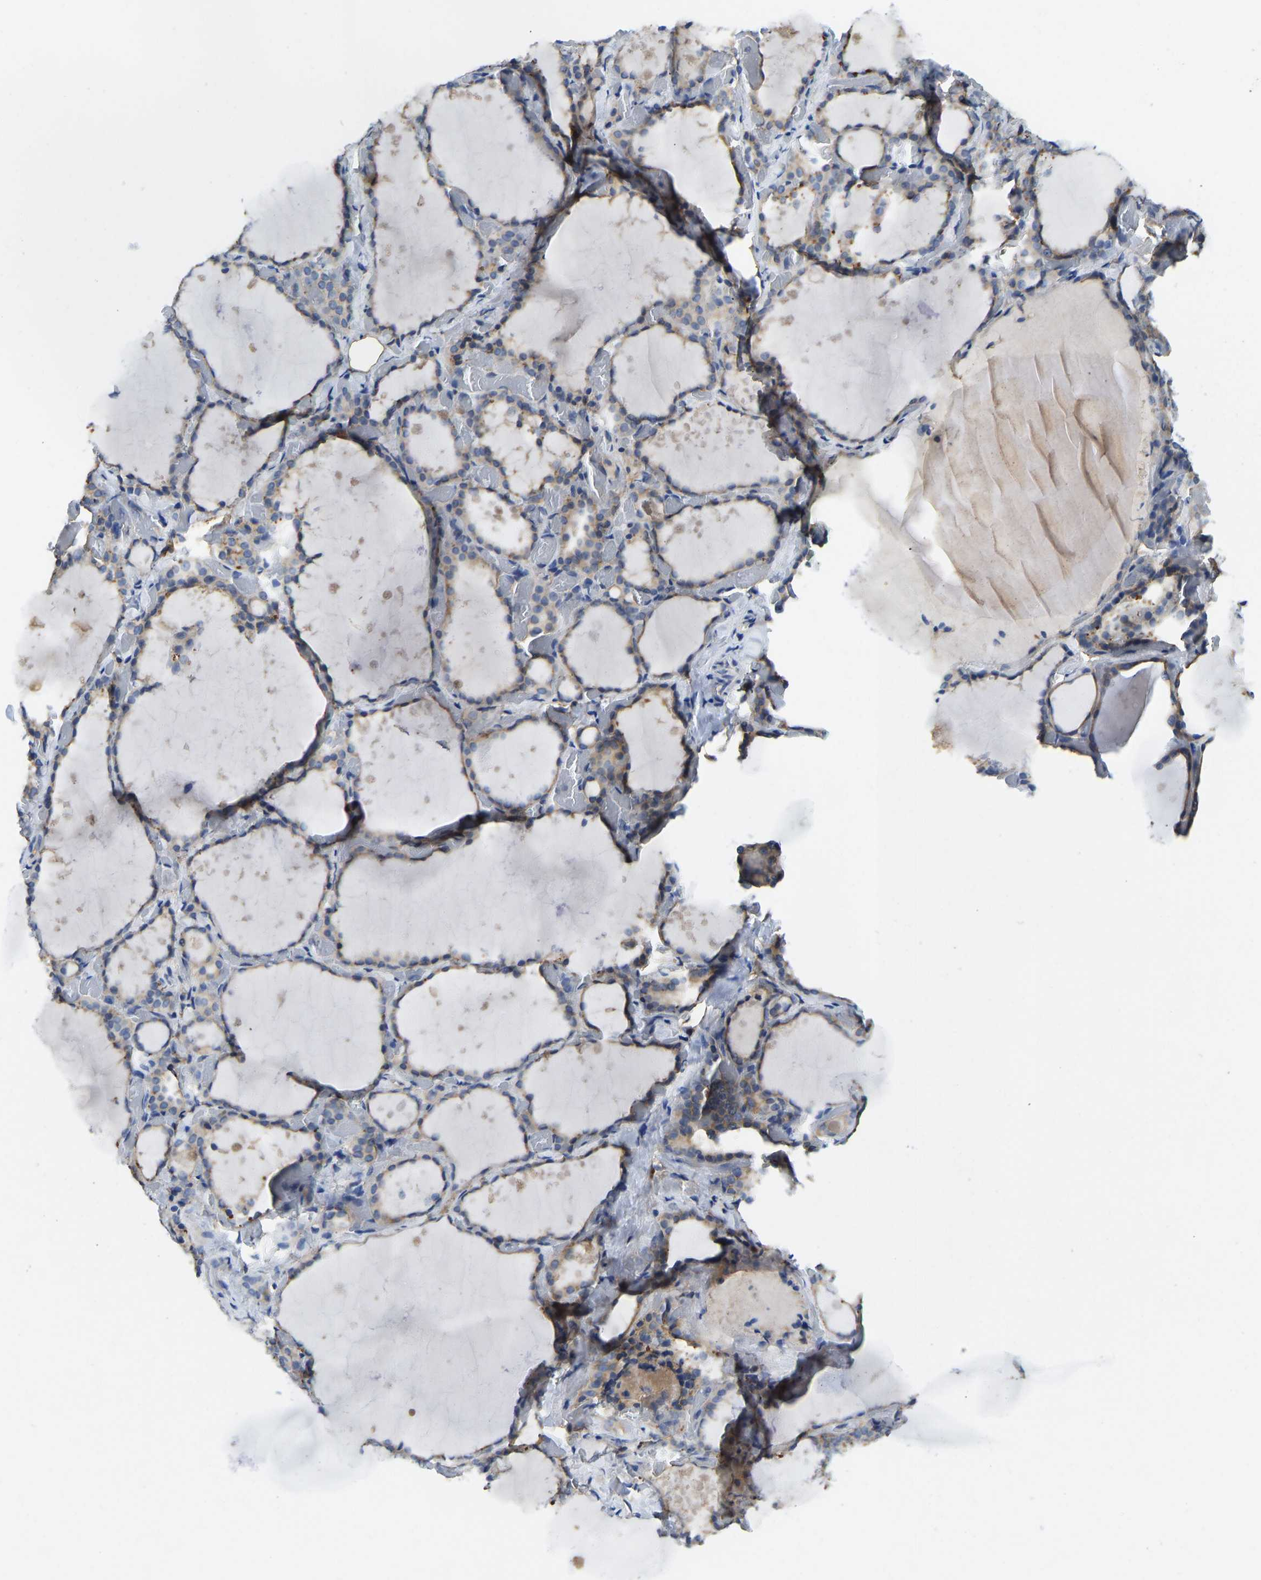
{"staining": {"intensity": "moderate", "quantity": "25%-75%", "location": "cytoplasmic/membranous"}, "tissue": "thyroid gland", "cell_type": "Glandular cells", "image_type": "normal", "snomed": [{"axis": "morphology", "description": "Normal tissue, NOS"}, {"axis": "topography", "description": "Thyroid gland"}], "caption": "Protein staining of unremarkable thyroid gland shows moderate cytoplasmic/membranous expression in approximately 25%-75% of glandular cells.", "gene": "NDRG3", "patient": {"sex": "female", "age": 44}}